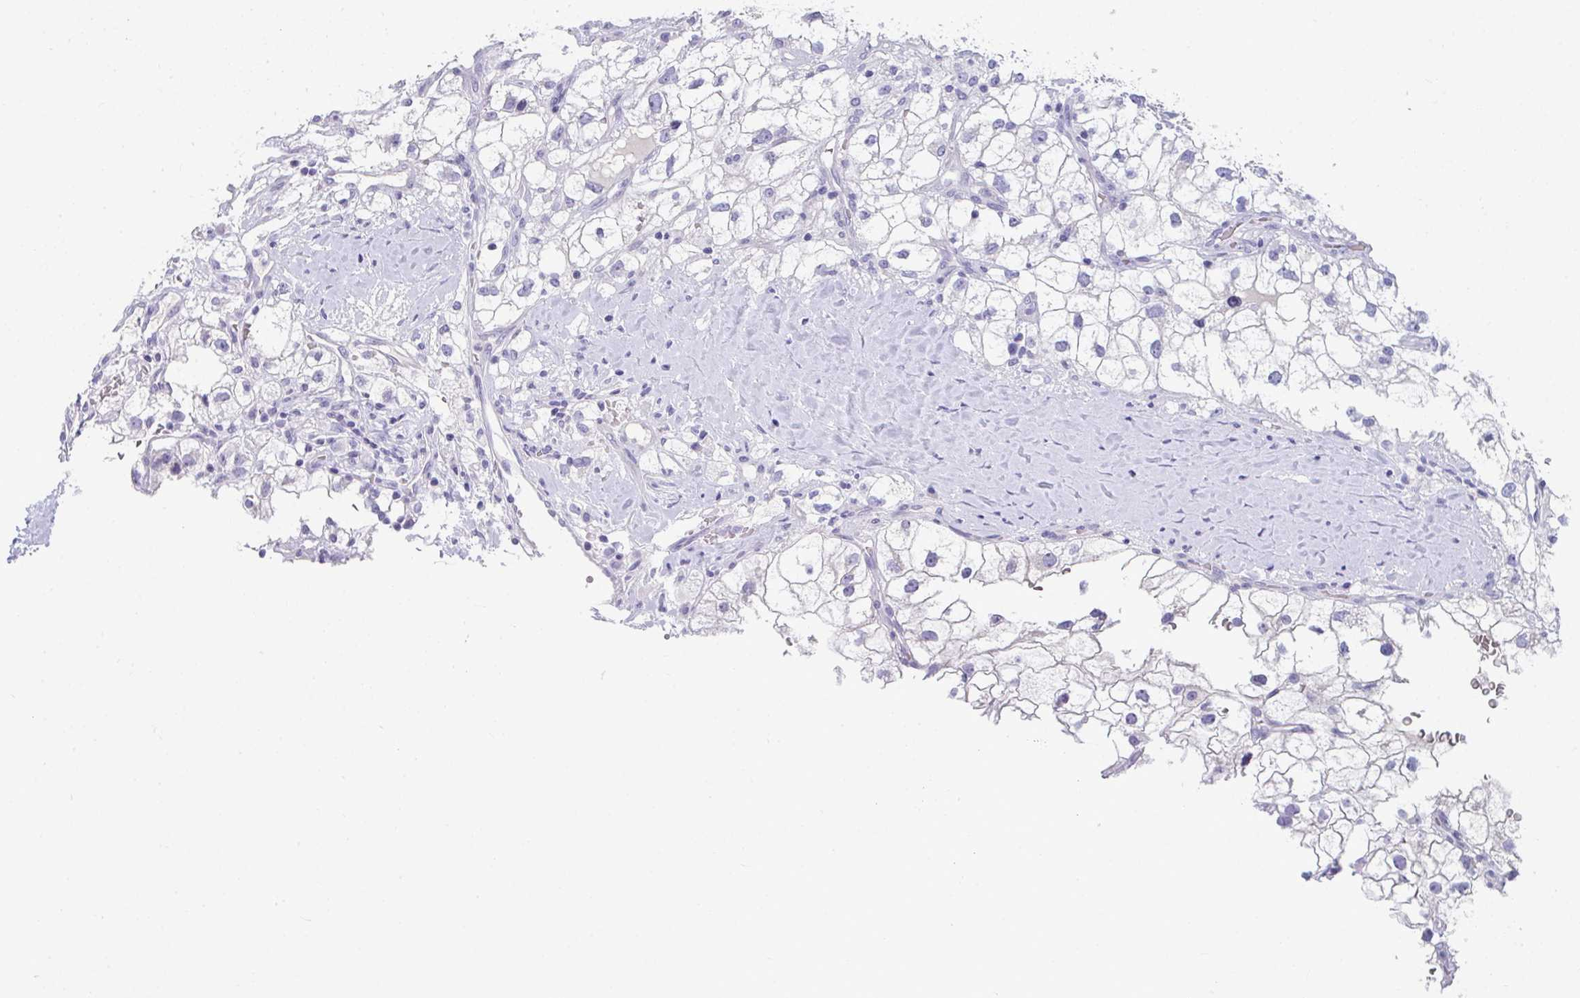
{"staining": {"intensity": "negative", "quantity": "none", "location": "none"}, "tissue": "renal cancer", "cell_type": "Tumor cells", "image_type": "cancer", "snomed": [{"axis": "morphology", "description": "Adenocarcinoma, NOS"}, {"axis": "topography", "description": "Kidney"}], "caption": "The image exhibits no staining of tumor cells in adenocarcinoma (renal). (Stains: DAB IHC with hematoxylin counter stain, Microscopy: brightfield microscopy at high magnification).", "gene": "TTC30B", "patient": {"sex": "male", "age": 59}}